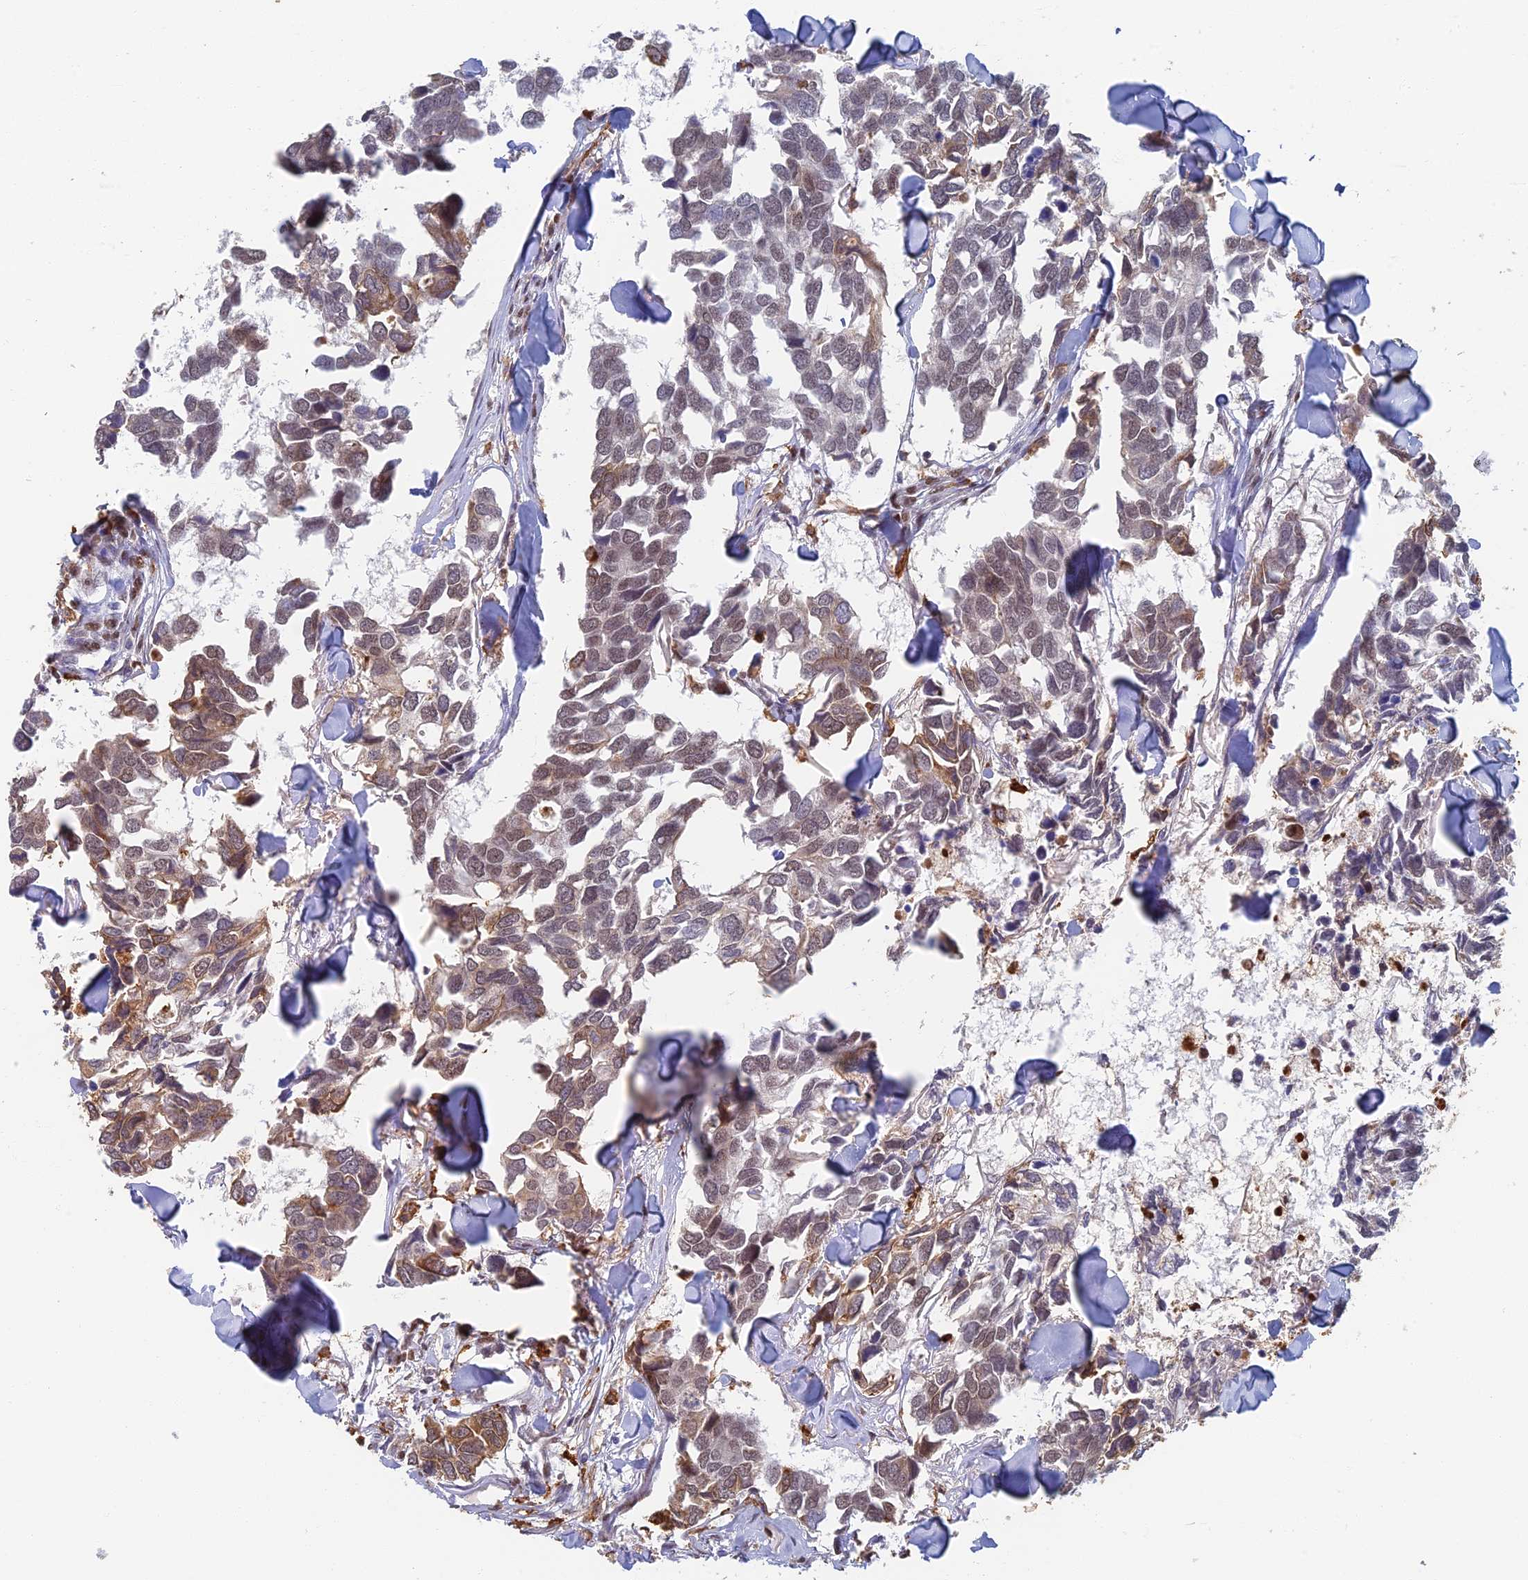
{"staining": {"intensity": "moderate", "quantity": "<25%", "location": "cytoplasmic/membranous,nuclear"}, "tissue": "breast cancer", "cell_type": "Tumor cells", "image_type": "cancer", "snomed": [{"axis": "morphology", "description": "Duct carcinoma"}, {"axis": "topography", "description": "Breast"}], "caption": "A brown stain labels moderate cytoplasmic/membranous and nuclear expression of a protein in breast cancer tumor cells.", "gene": "GPATCH1", "patient": {"sex": "female", "age": 83}}